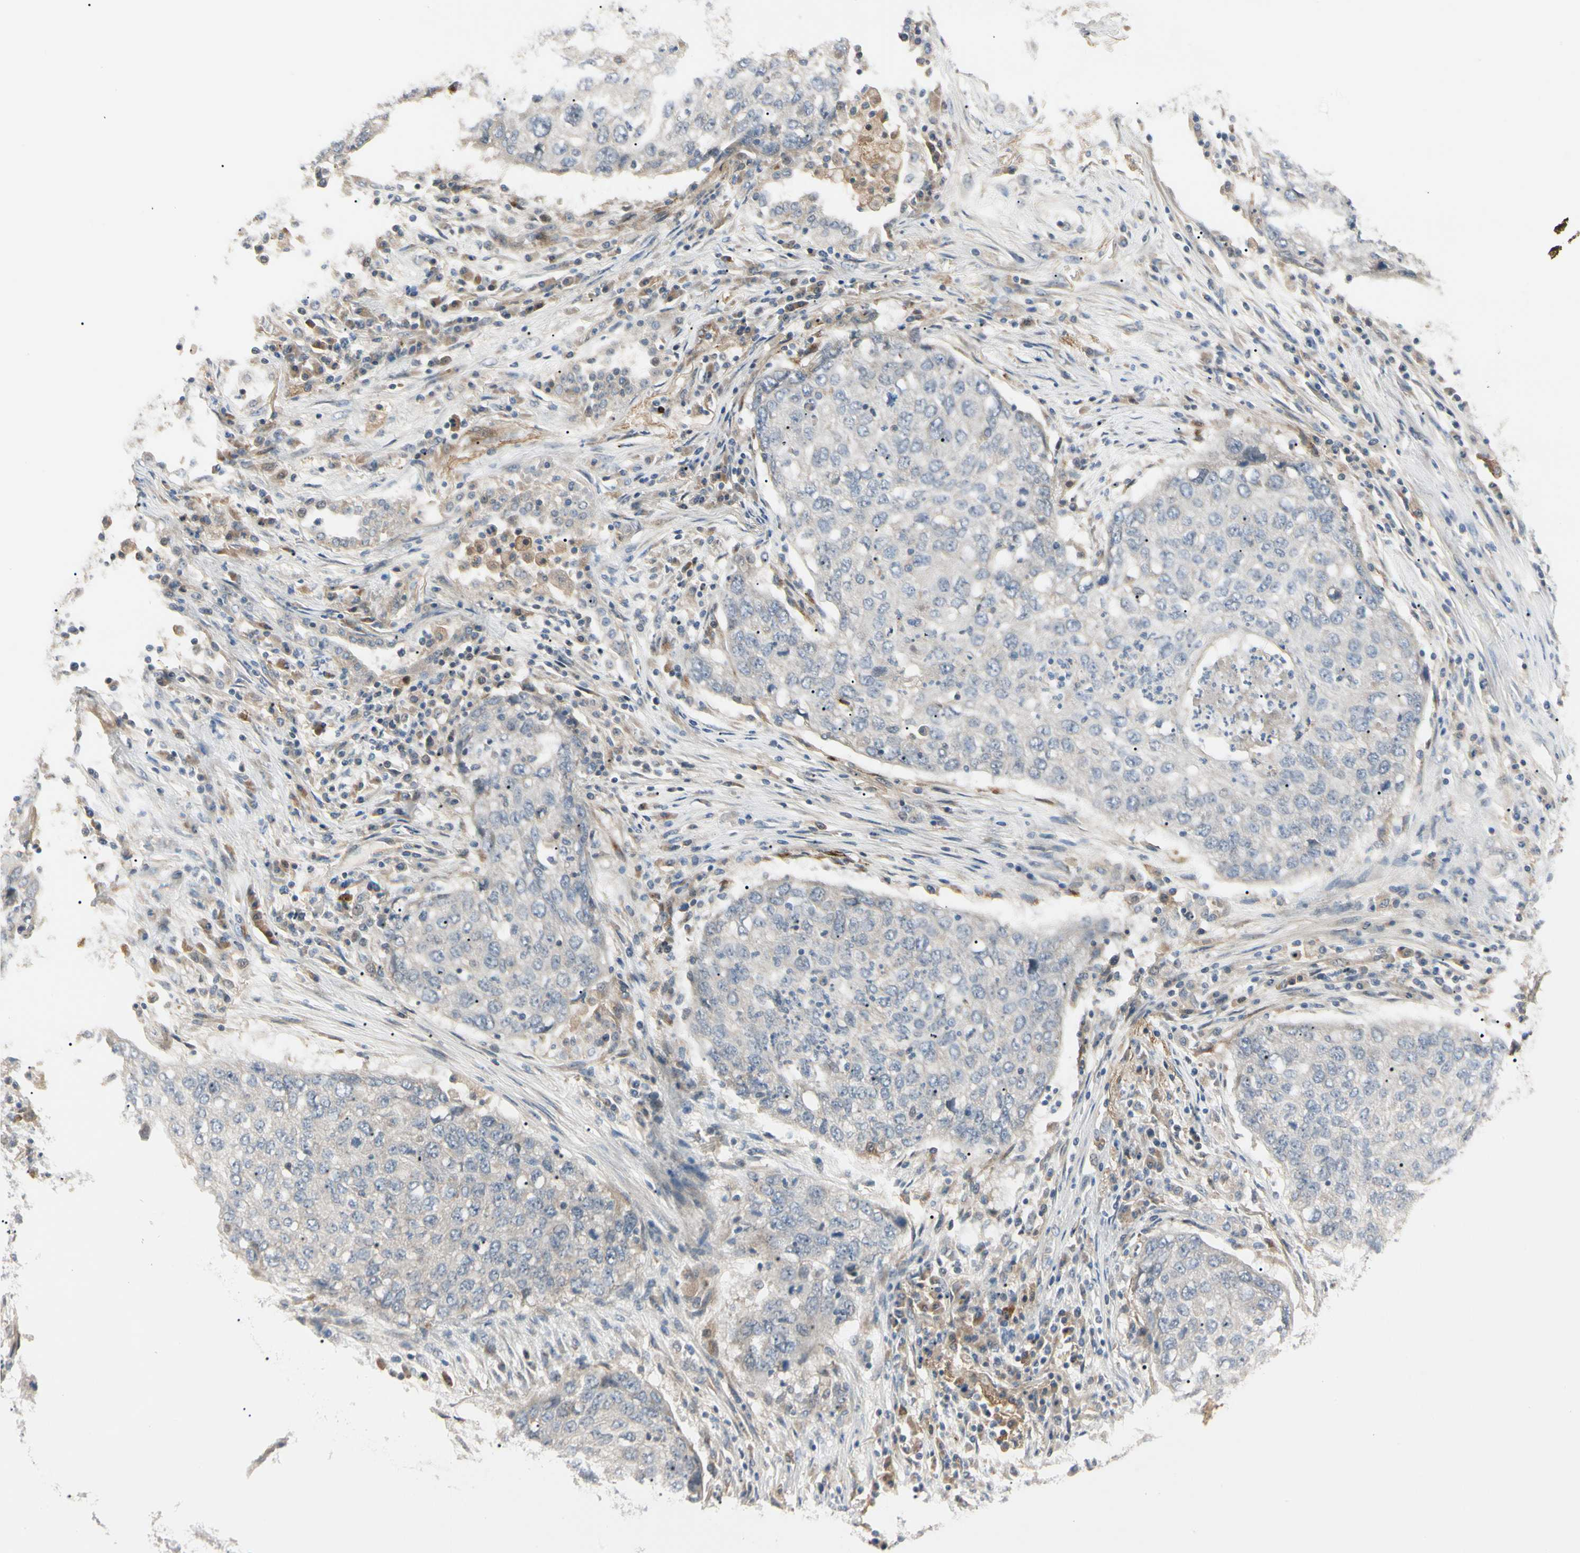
{"staining": {"intensity": "weak", "quantity": ">75%", "location": "cytoplasmic/membranous"}, "tissue": "lung cancer", "cell_type": "Tumor cells", "image_type": "cancer", "snomed": [{"axis": "morphology", "description": "Squamous cell carcinoma, NOS"}, {"axis": "topography", "description": "Lung"}], "caption": "DAB (3,3'-diaminobenzidine) immunohistochemical staining of lung cancer (squamous cell carcinoma) demonstrates weak cytoplasmic/membranous protein staining in about >75% of tumor cells.", "gene": "F2R", "patient": {"sex": "female", "age": 63}}